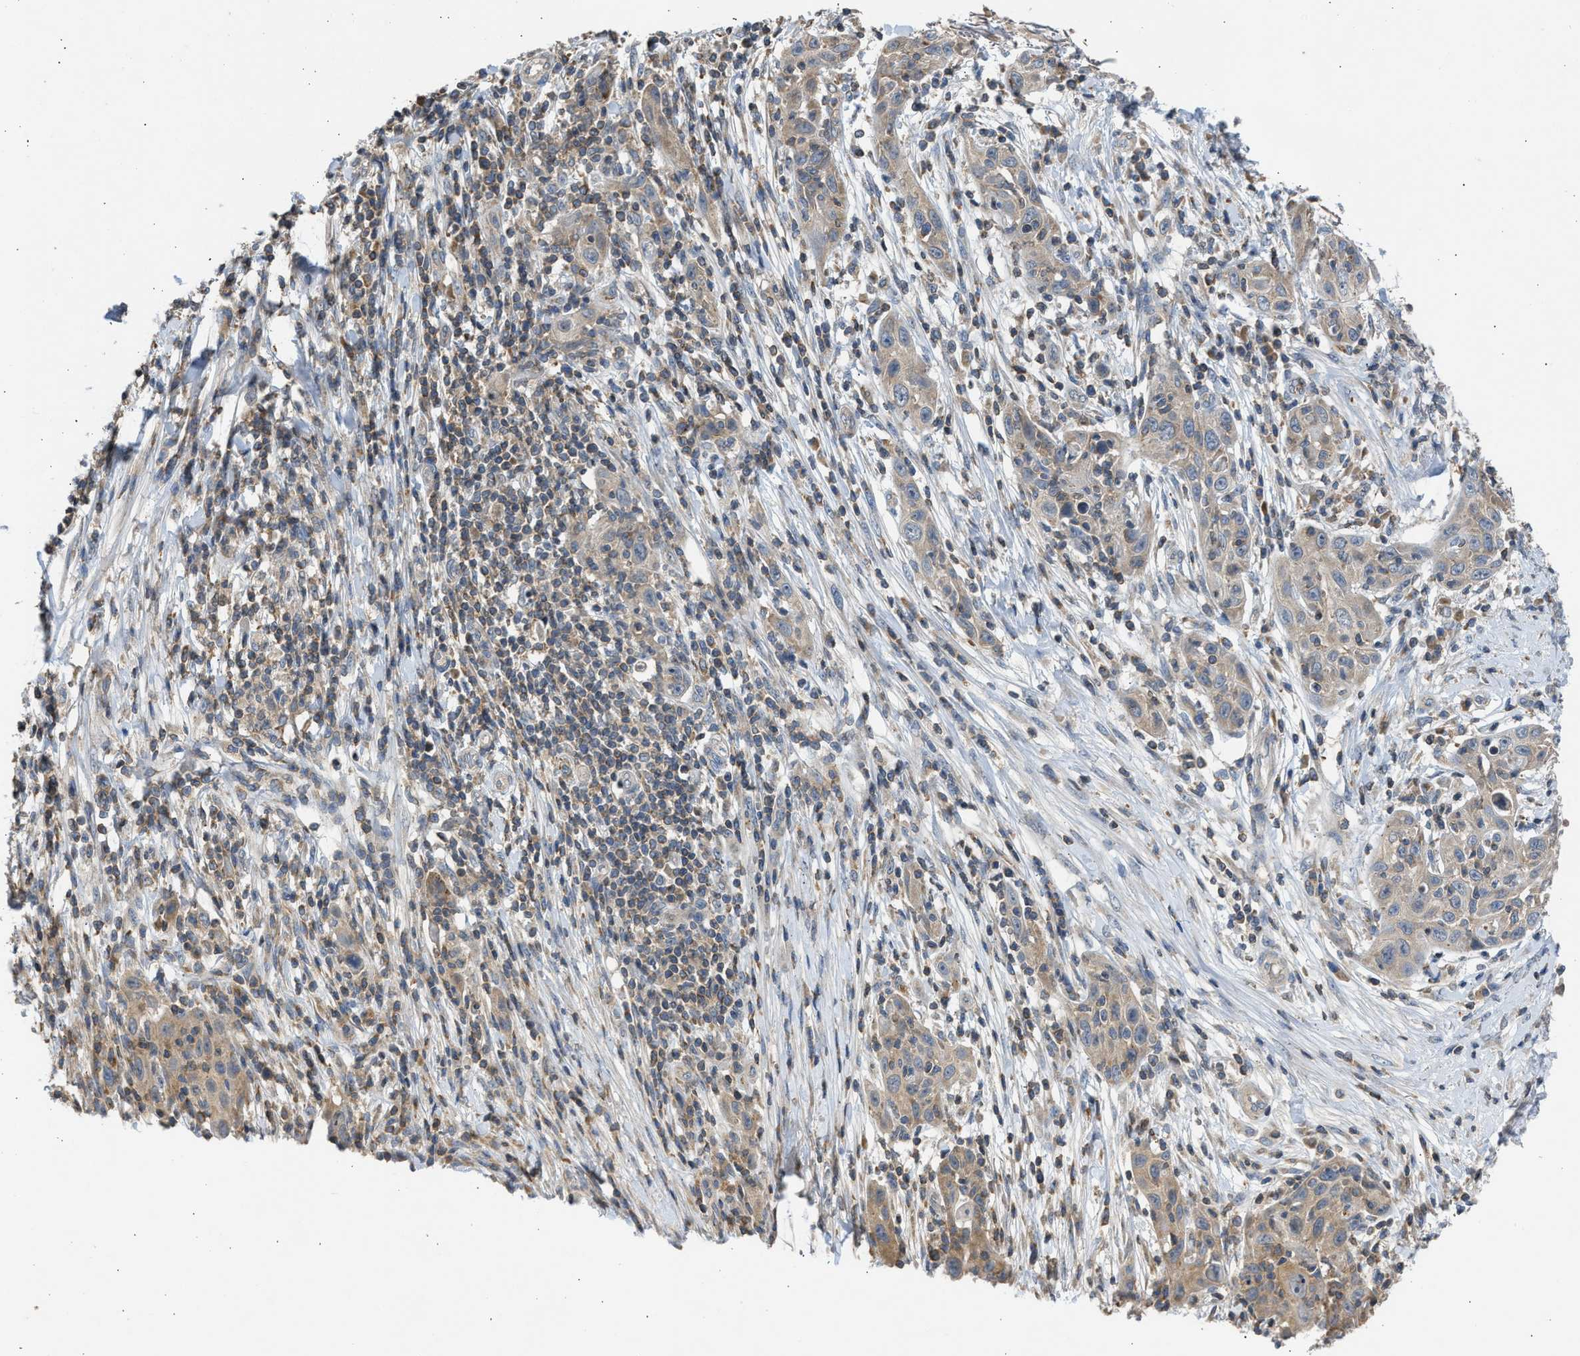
{"staining": {"intensity": "moderate", "quantity": ">75%", "location": "cytoplasmic/membranous"}, "tissue": "skin cancer", "cell_type": "Tumor cells", "image_type": "cancer", "snomed": [{"axis": "morphology", "description": "Squamous cell carcinoma, NOS"}, {"axis": "topography", "description": "Skin"}], "caption": "The histopathology image displays immunohistochemical staining of squamous cell carcinoma (skin). There is moderate cytoplasmic/membranous expression is seen in approximately >75% of tumor cells.", "gene": "CYP1A1", "patient": {"sex": "female", "age": 88}}